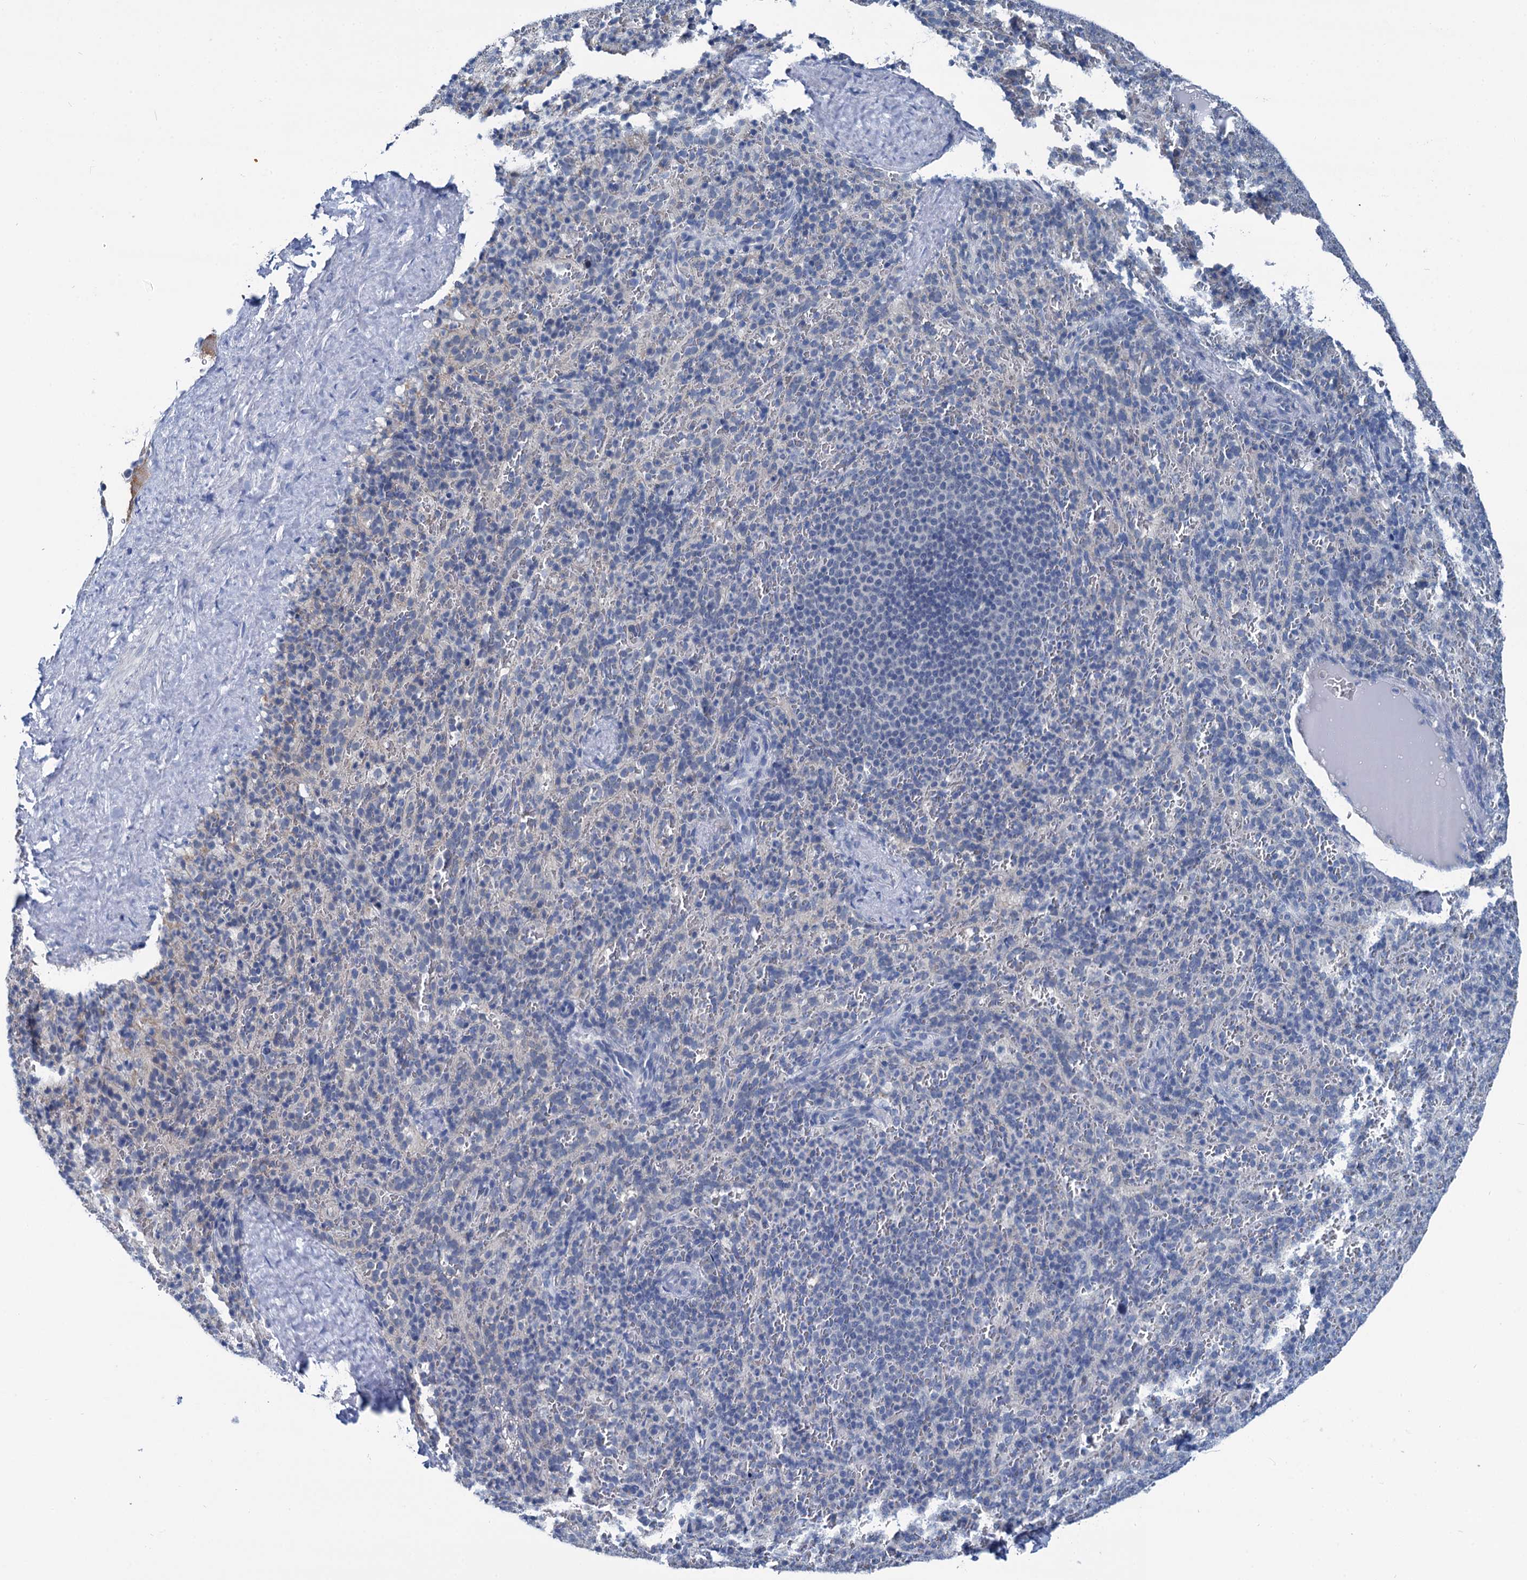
{"staining": {"intensity": "negative", "quantity": "none", "location": "none"}, "tissue": "spleen", "cell_type": "Cells in red pulp", "image_type": "normal", "snomed": [{"axis": "morphology", "description": "Normal tissue, NOS"}, {"axis": "topography", "description": "Spleen"}], "caption": "Histopathology image shows no protein positivity in cells in red pulp of benign spleen.", "gene": "MIOX", "patient": {"sex": "female", "age": 21}}